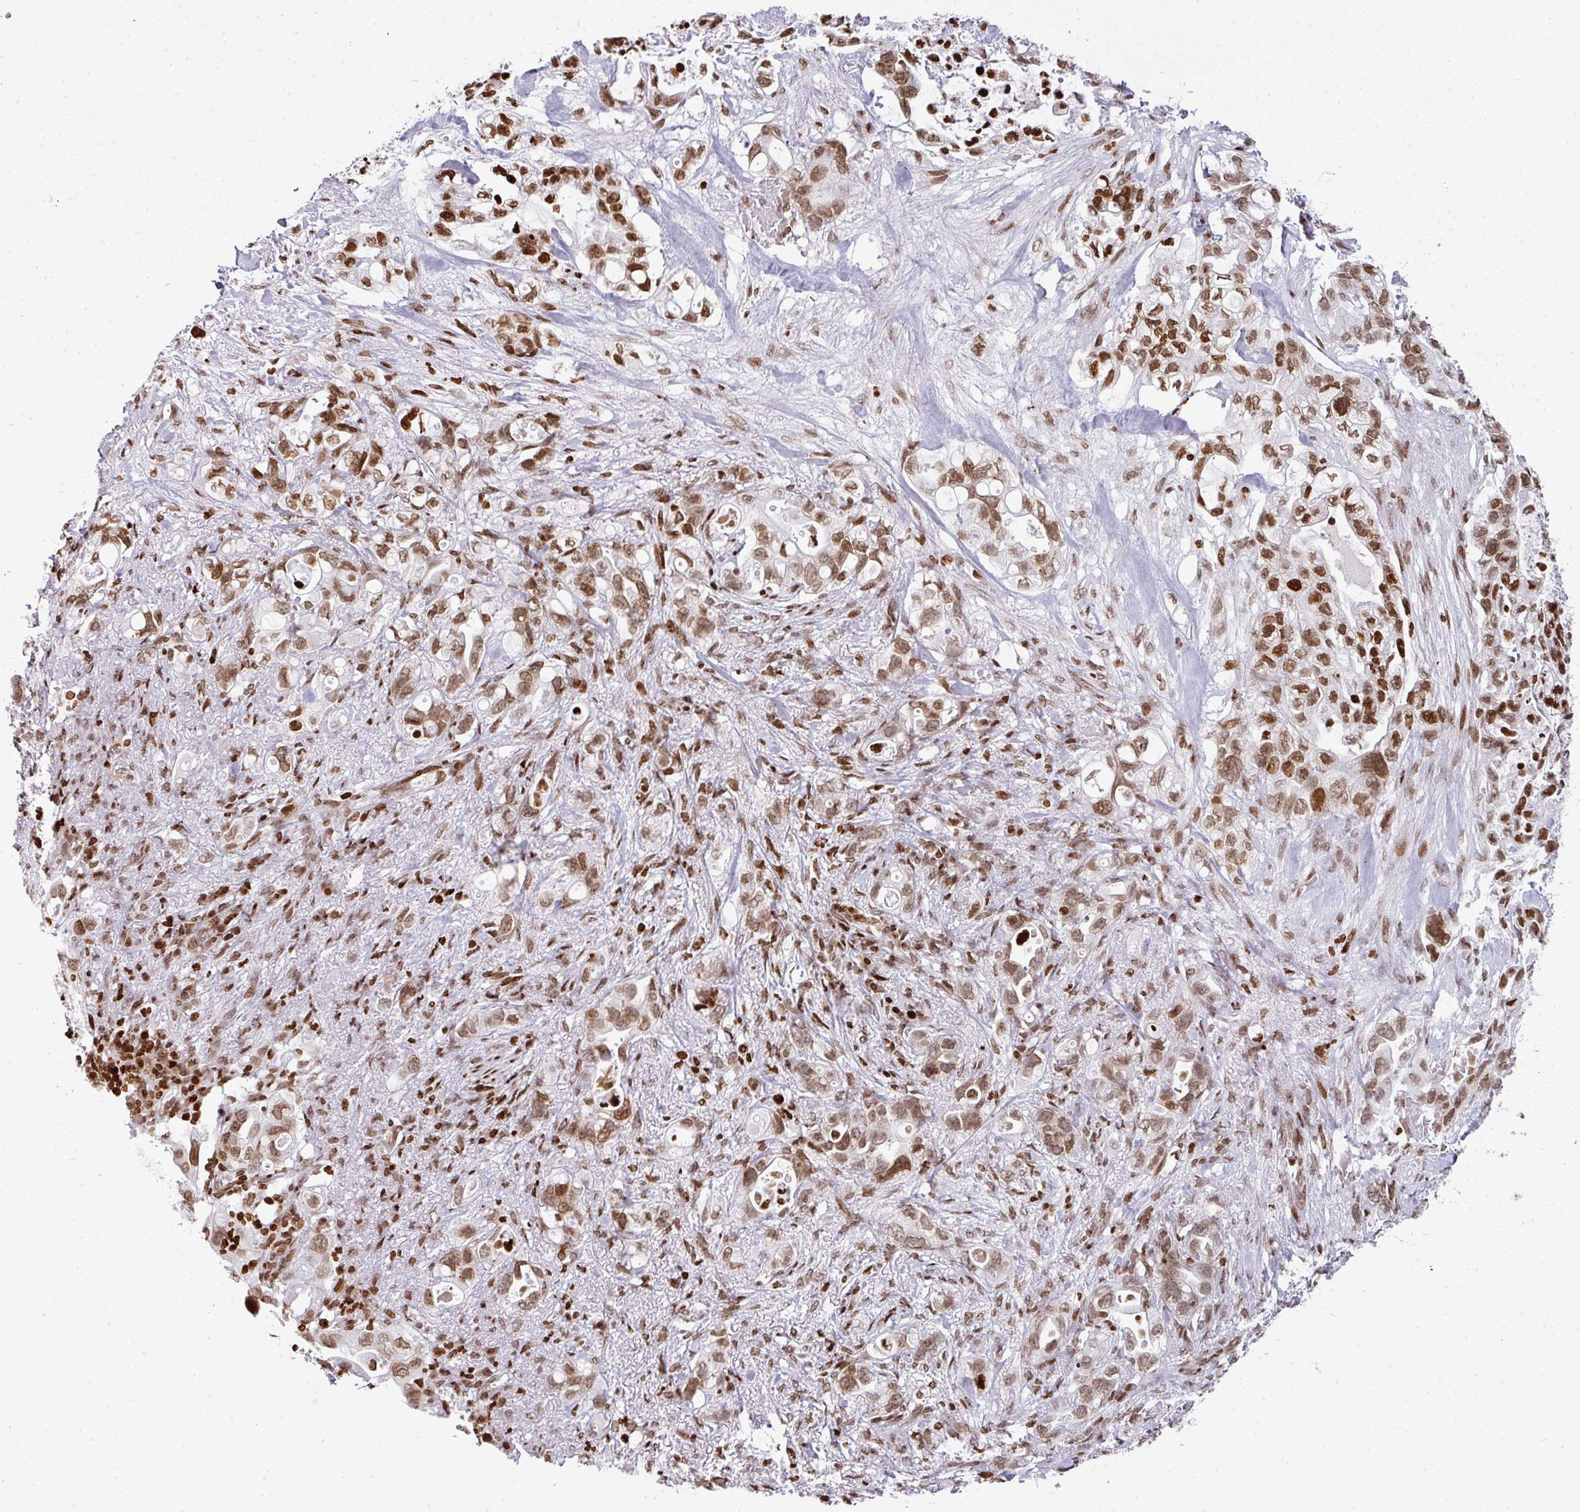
{"staining": {"intensity": "moderate", "quantity": ">75%", "location": "nuclear"}, "tissue": "pancreatic cancer", "cell_type": "Tumor cells", "image_type": "cancer", "snomed": [{"axis": "morphology", "description": "Adenocarcinoma, NOS"}, {"axis": "topography", "description": "Pancreas"}], "caption": "Adenocarcinoma (pancreatic) stained for a protein (brown) exhibits moderate nuclear positive staining in approximately >75% of tumor cells.", "gene": "RASL11A", "patient": {"sex": "female", "age": 72}}